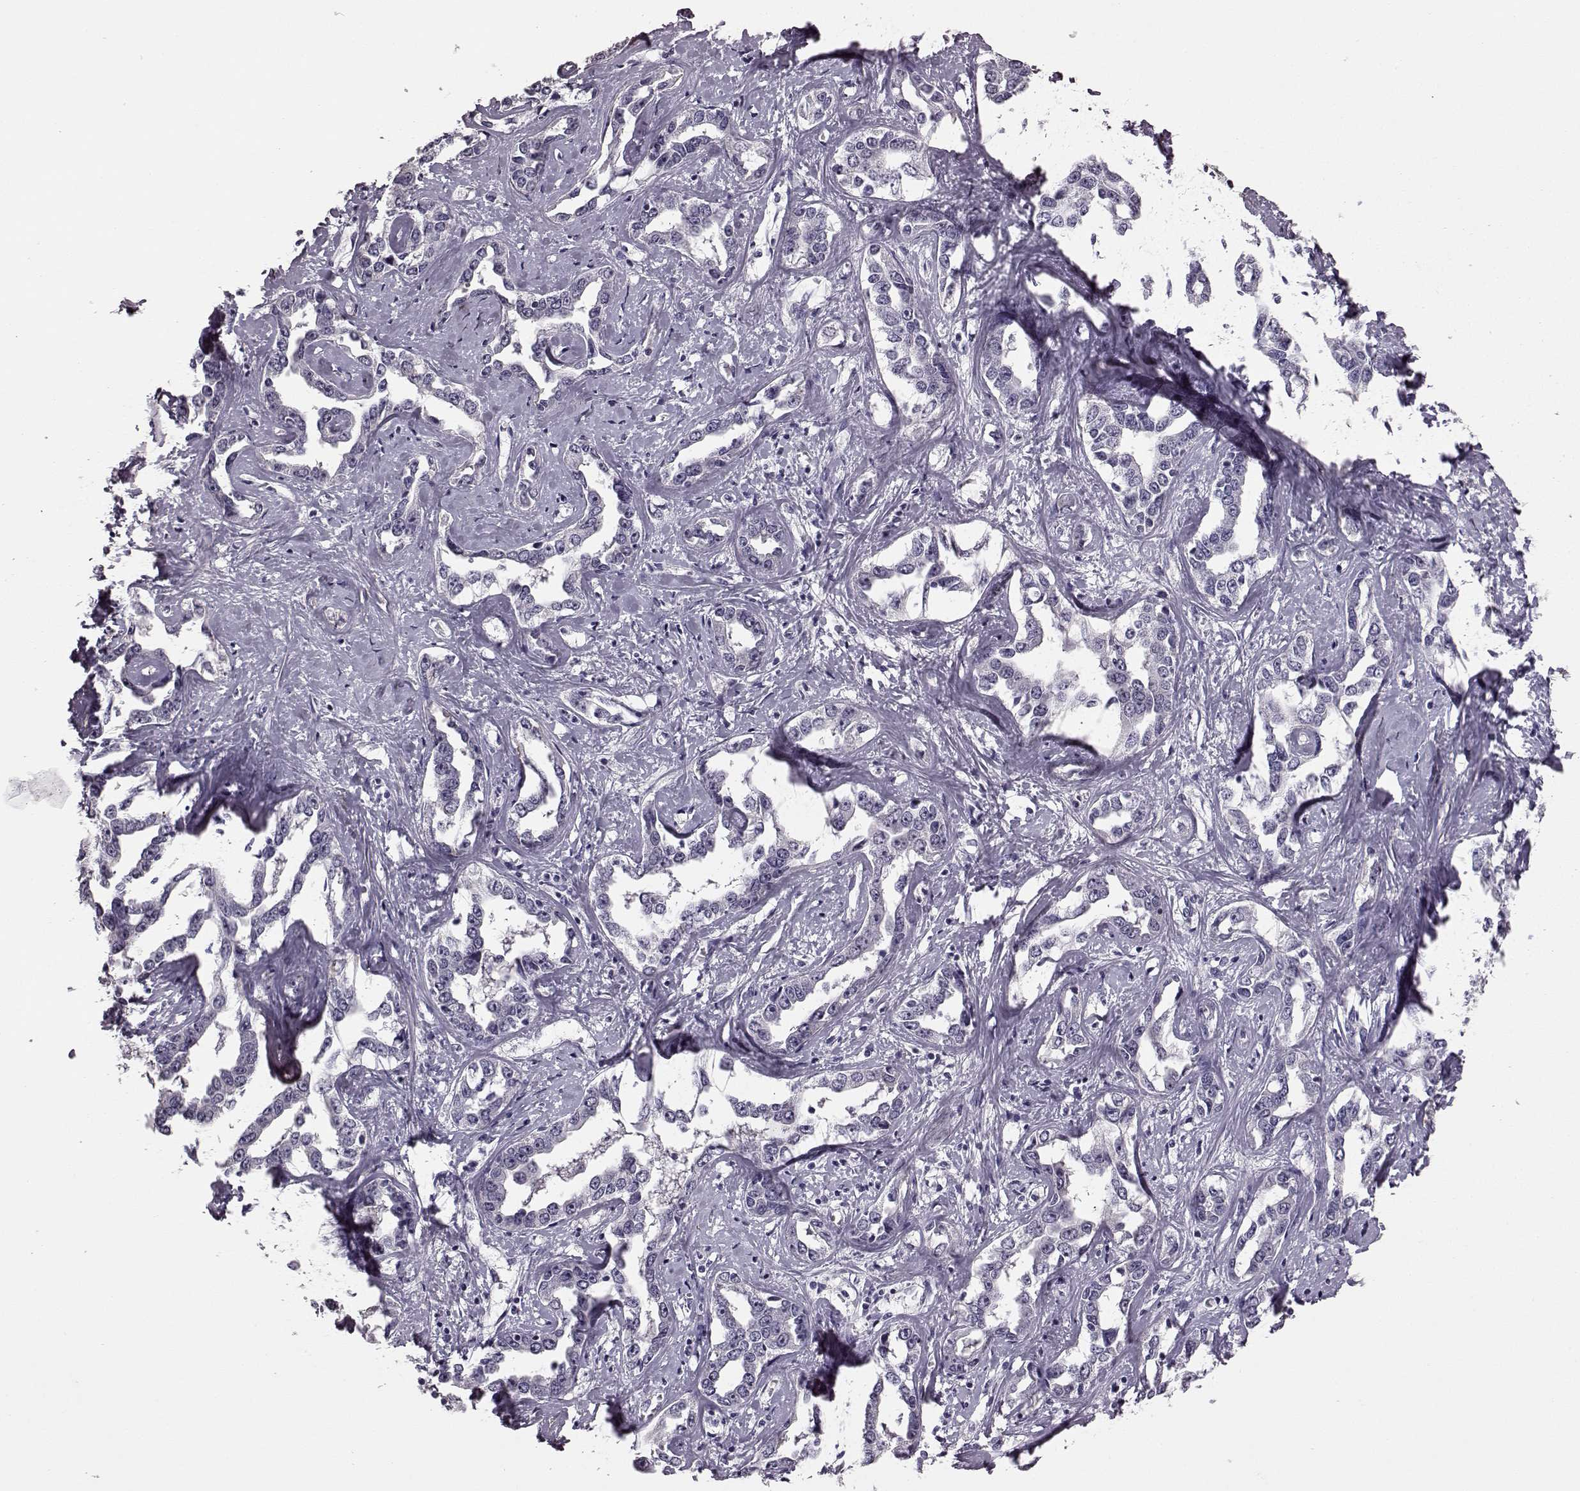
{"staining": {"intensity": "negative", "quantity": "none", "location": "none"}, "tissue": "liver cancer", "cell_type": "Tumor cells", "image_type": "cancer", "snomed": [{"axis": "morphology", "description": "Cholangiocarcinoma"}, {"axis": "topography", "description": "Liver"}], "caption": "This is a photomicrograph of immunohistochemistry (IHC) staining of liver cancer (cholangiocarcinoma), which shows no positivity in tumor cells. (DAB immunohistochemistry with hematoxylin counter stain).", "gene": "SLCO3A1", "patient": {"sex": "male", "age": 59}}